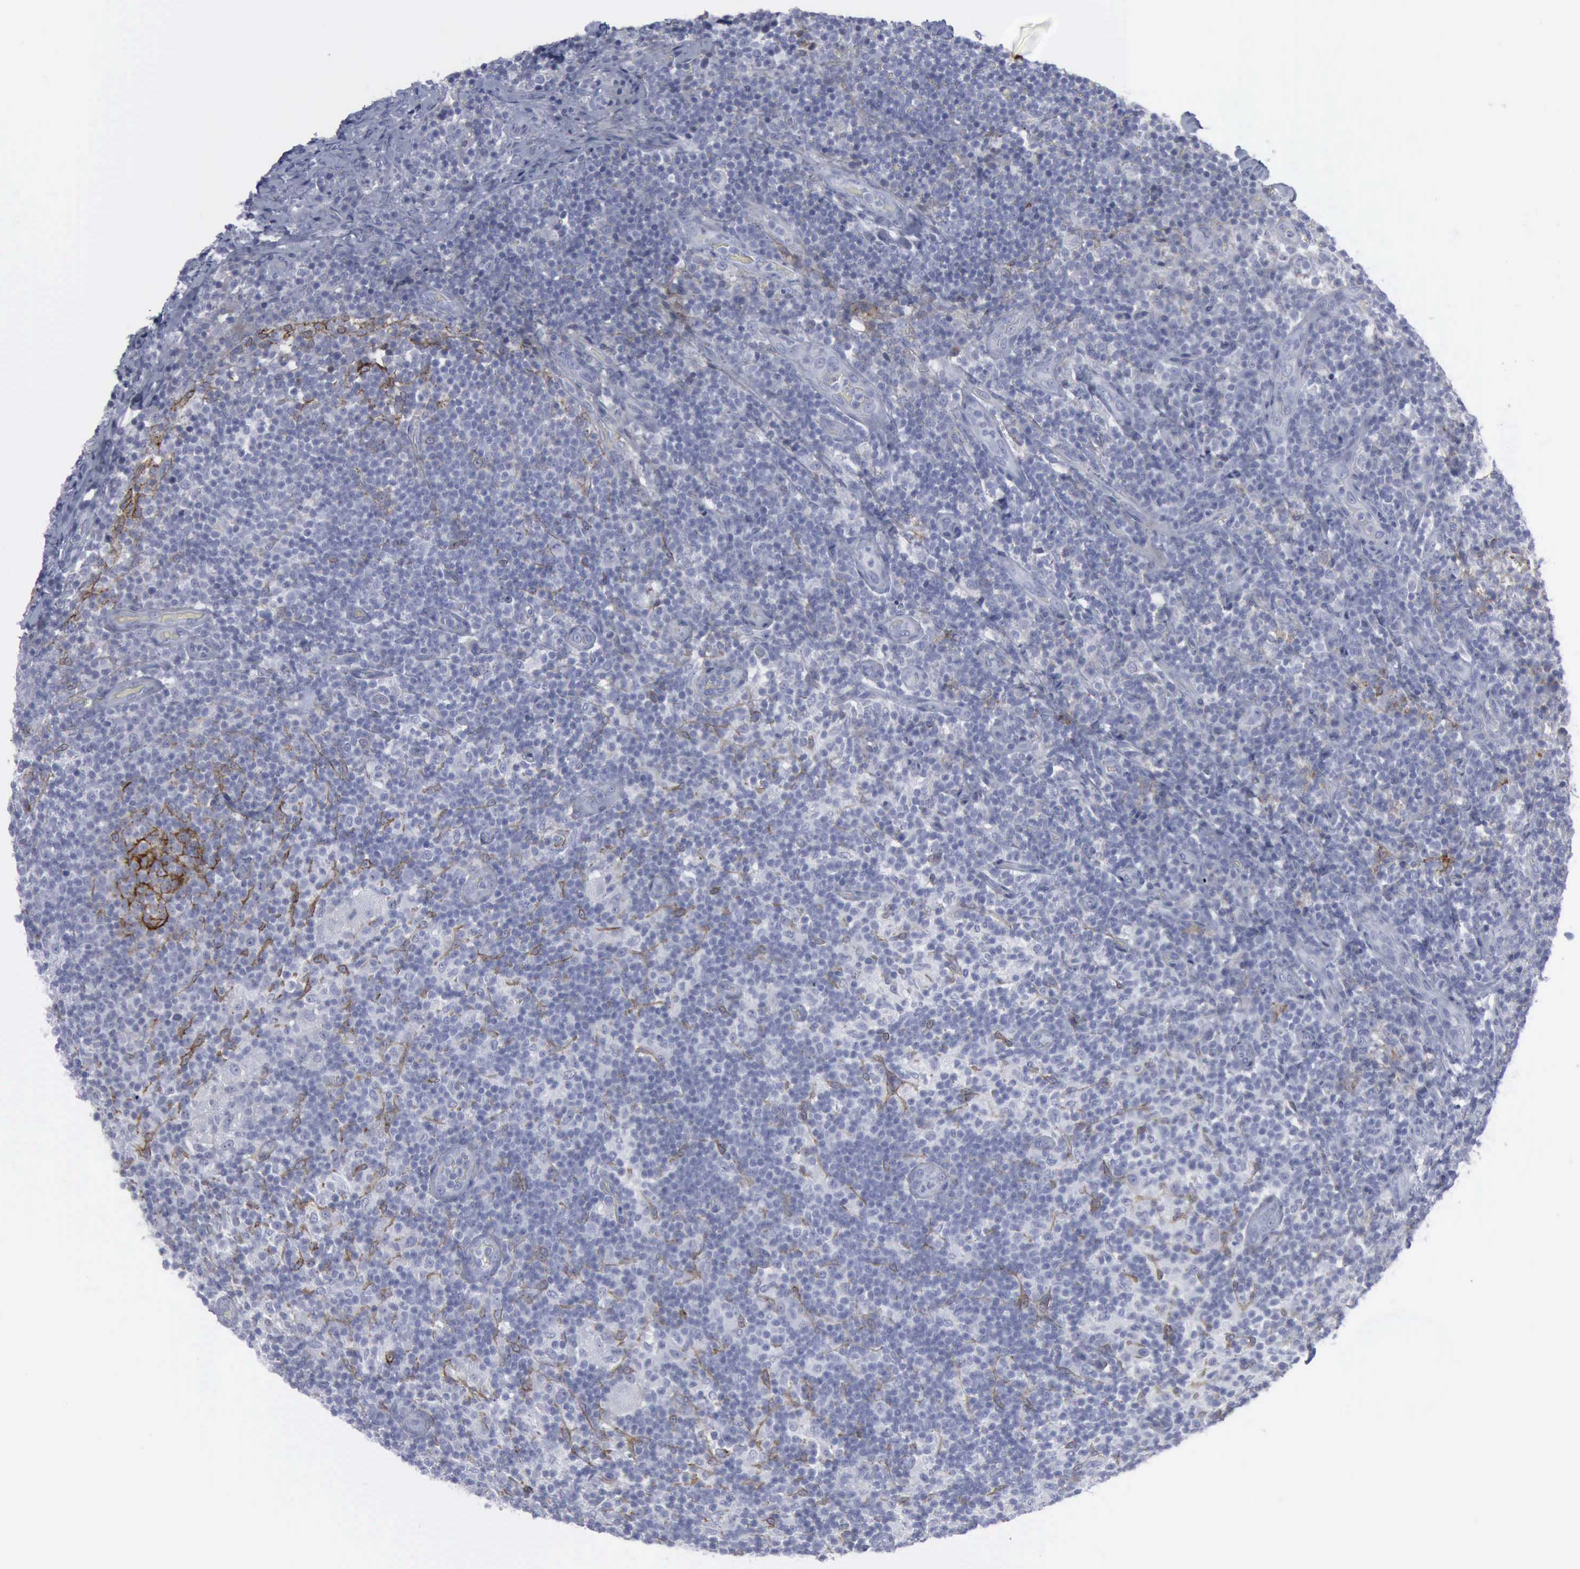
{"staining": {"intensity": "moderate", "quantity": "<25%", "location": "cytoplasmic/membranous"}, "tissue": "lymph node", "cell_type": "Germinal center cells", "image_type": "normal", "snomed": [{"axis": "morphology", "description": "Normal tissue, NOS"}, {"axis": "morphology", "description": "Inflammation, NOS"}, {"axis": "topography", "description": "Lymph node"}], "caption": "This micrograph displays immunohistochemistry staining of unremarkable human lymph node, with low moderate cytoplasmic/membranous staining in about <25% of germinal center cells.", "gene": "VCAM1", "patient": {"sex": "male", "age": 46}}